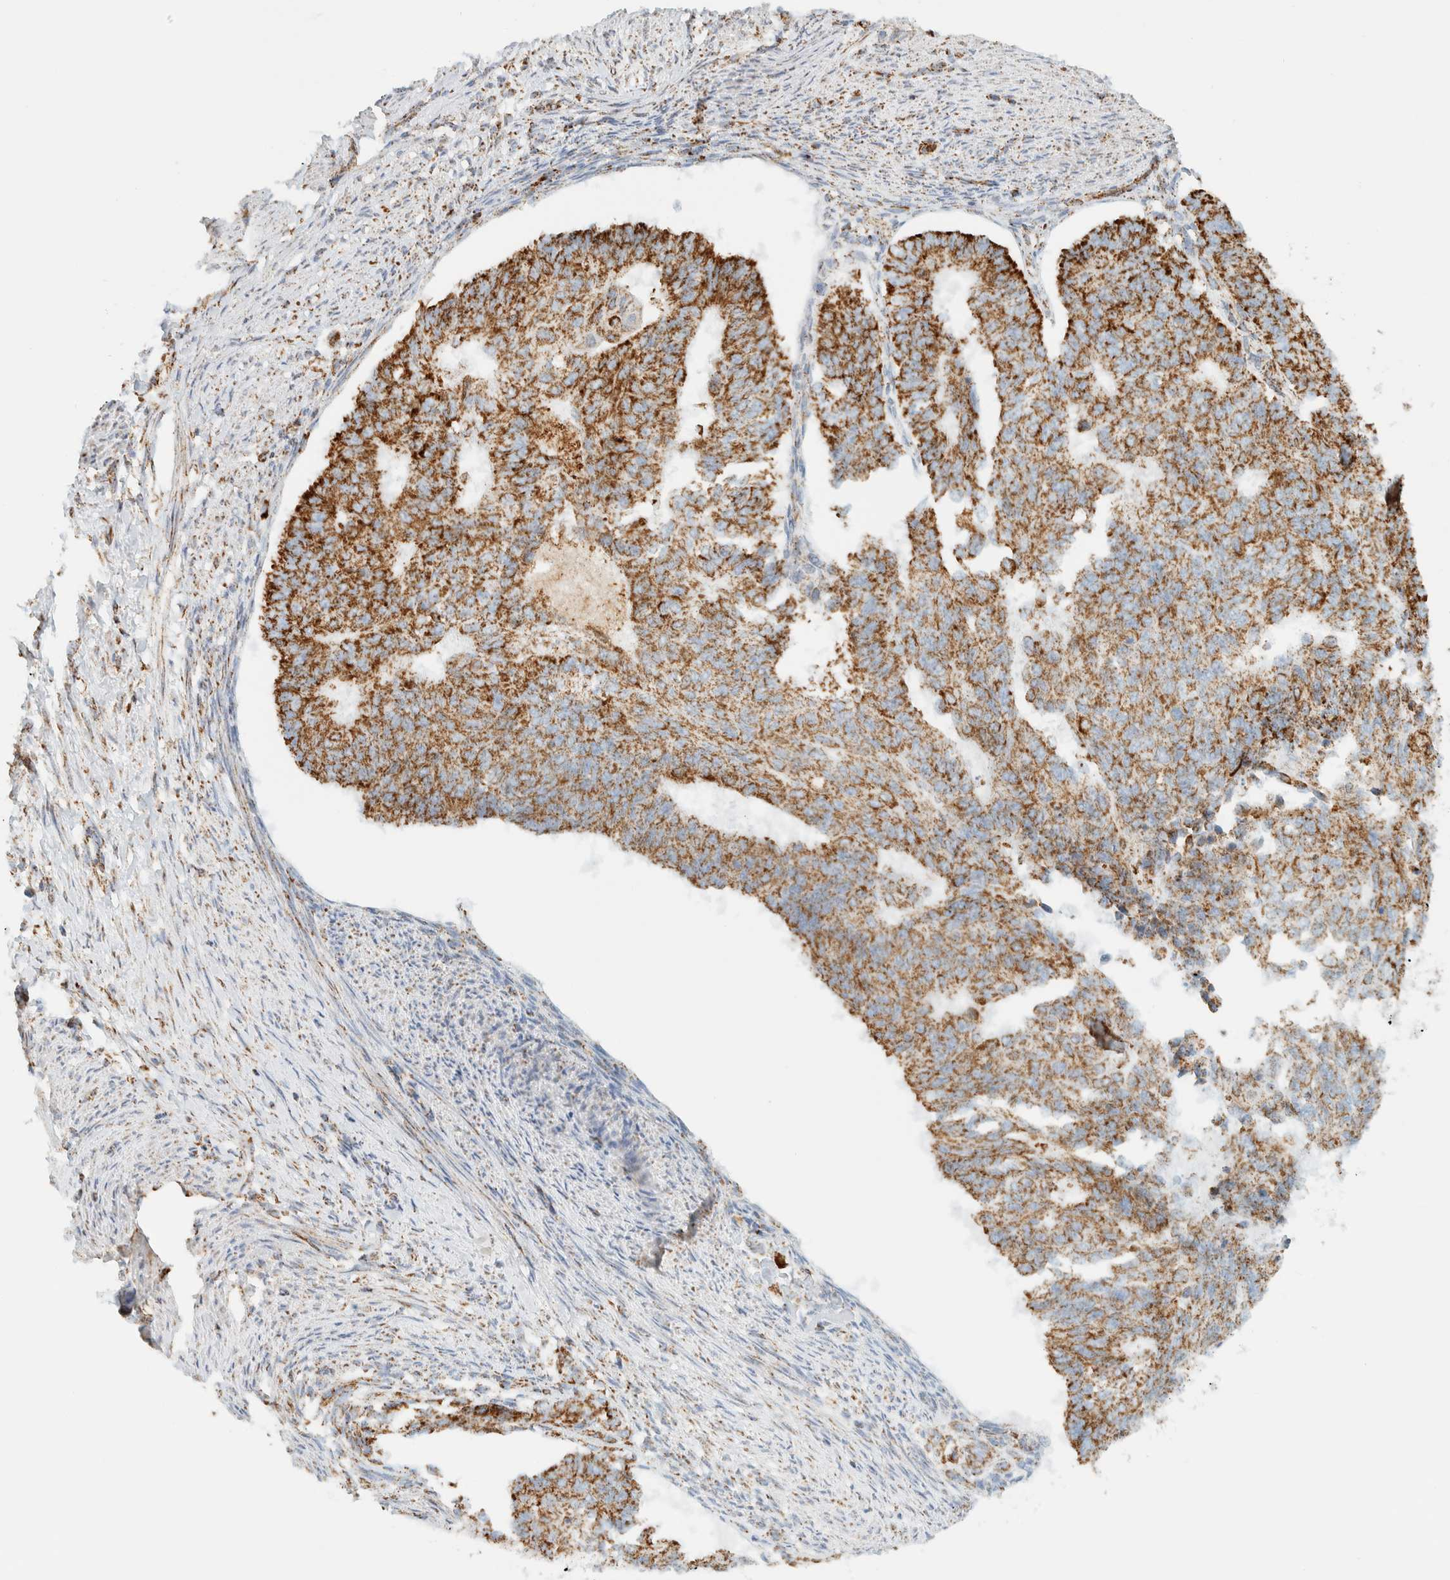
{"staining": {"intensity": "strong", "quantity": ">75%", "location": "cytoplasmic/membranous"}, "tissue": "endometrial cancer", "cell_type": "Tumor cells", "image_type": "cancer", "snomed": [{"axis": "morphology", "description": "Adenocarcinoma, NOS"}, {"axis": "topography", "description": "Endometrium"}], "caption": "Tumor cells reveal high levels of strong cytoplasmic/membranous positivity in approximately >75% of cells in endometrial adenocarcinoma.", "gene": "KIFAP3", "patient": {"sex": "female", "age": 32}}